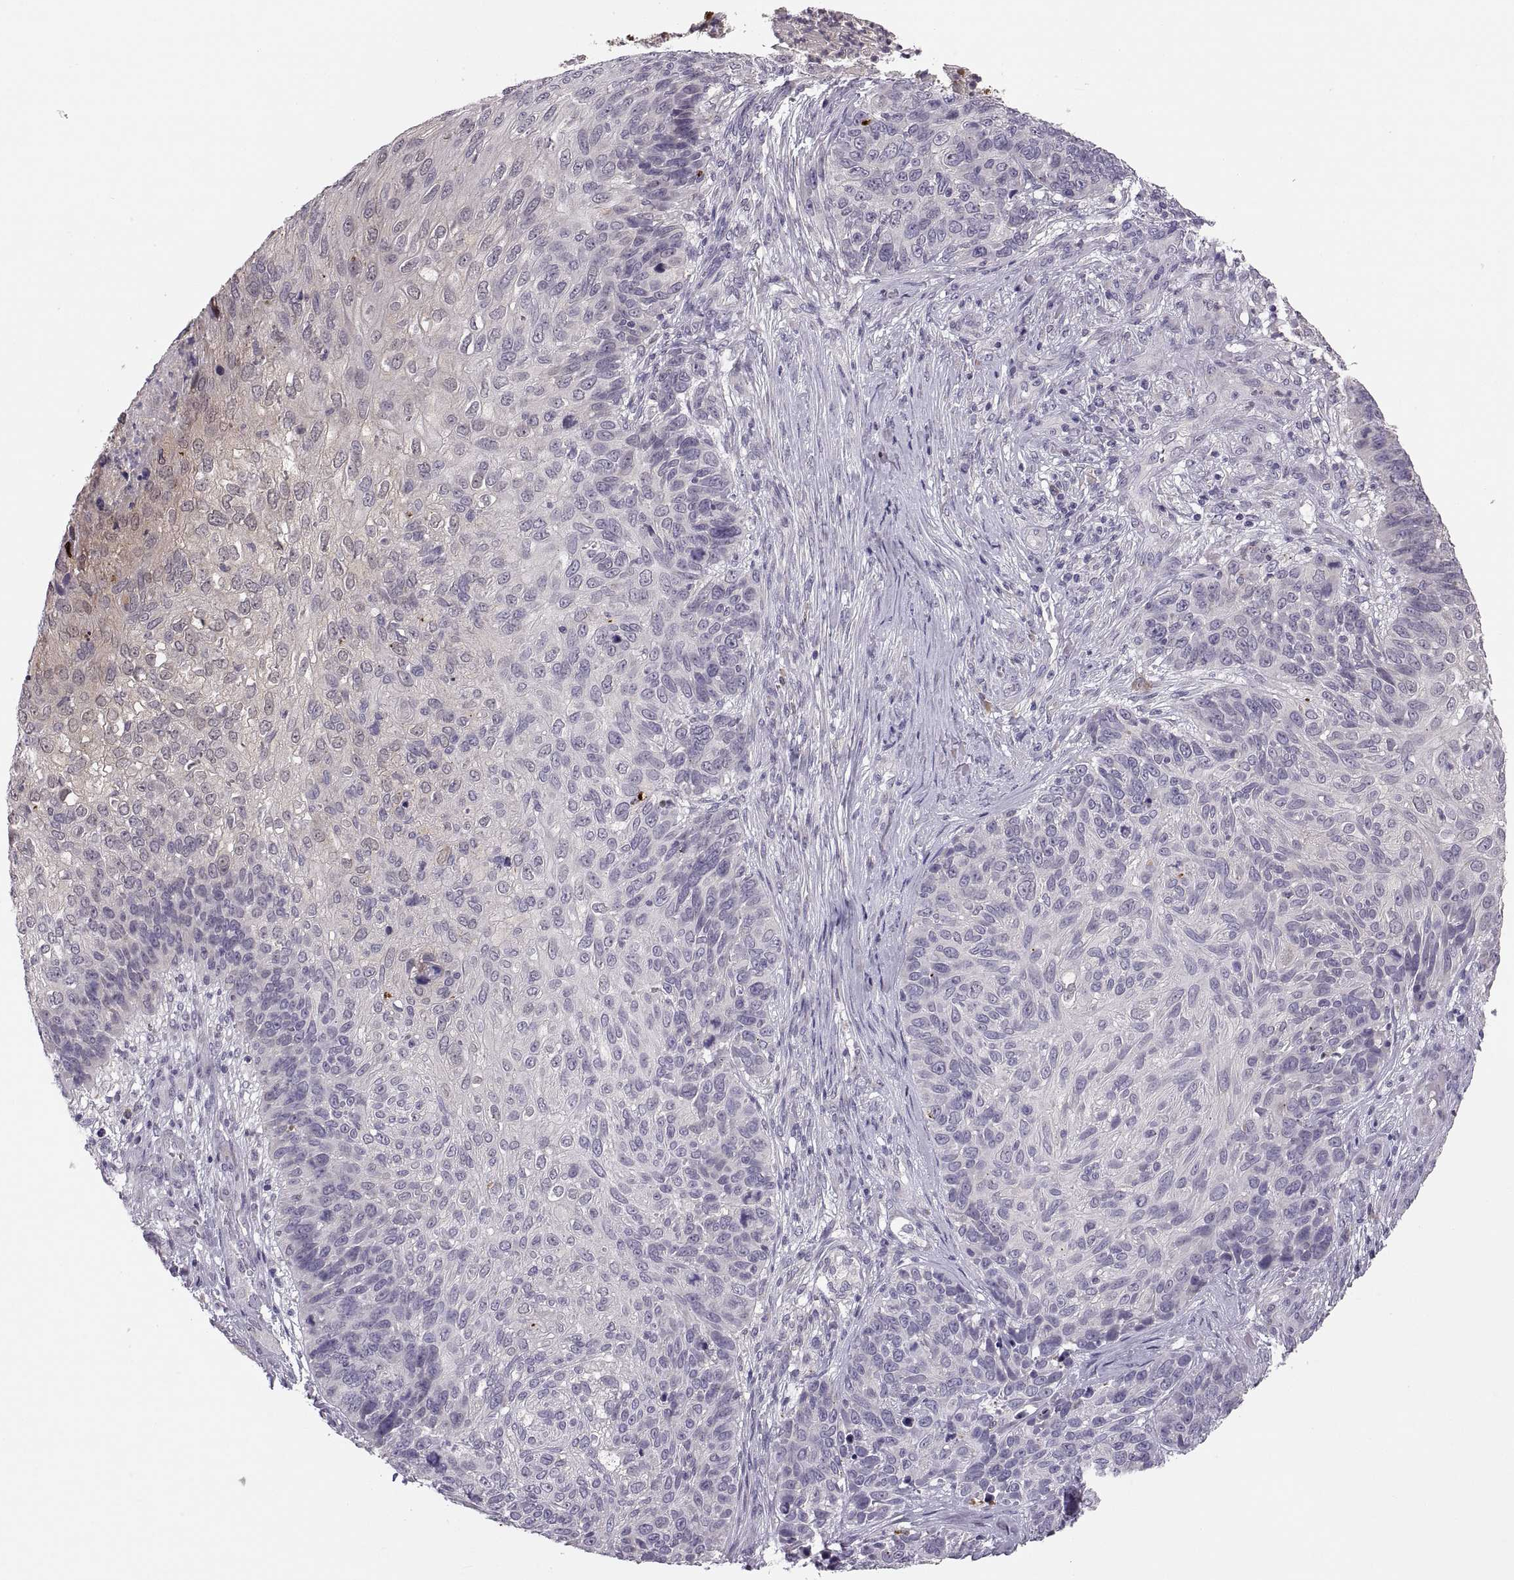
{"staining": {"intensity": "negative", "quantity": "none", "location": "none"}, "tissue": "skin cancer", "cell_type": "Tumor cells", "image_type": "cancer", "snomed": [{"axis": "morphology", "description": "Squamous cell carcinoma, NOS"}, {"axis": "topography", "description": "Skin"}], "caption": "High magnification brightfield microscopy of skin squamous cell carcinoma stained with DAB (brown) and counterstained with hematoxylin (blue): tumor cells show no significant positivity.", "gene": "ADH6", "patient": {"sex": "male", "age": 92}}